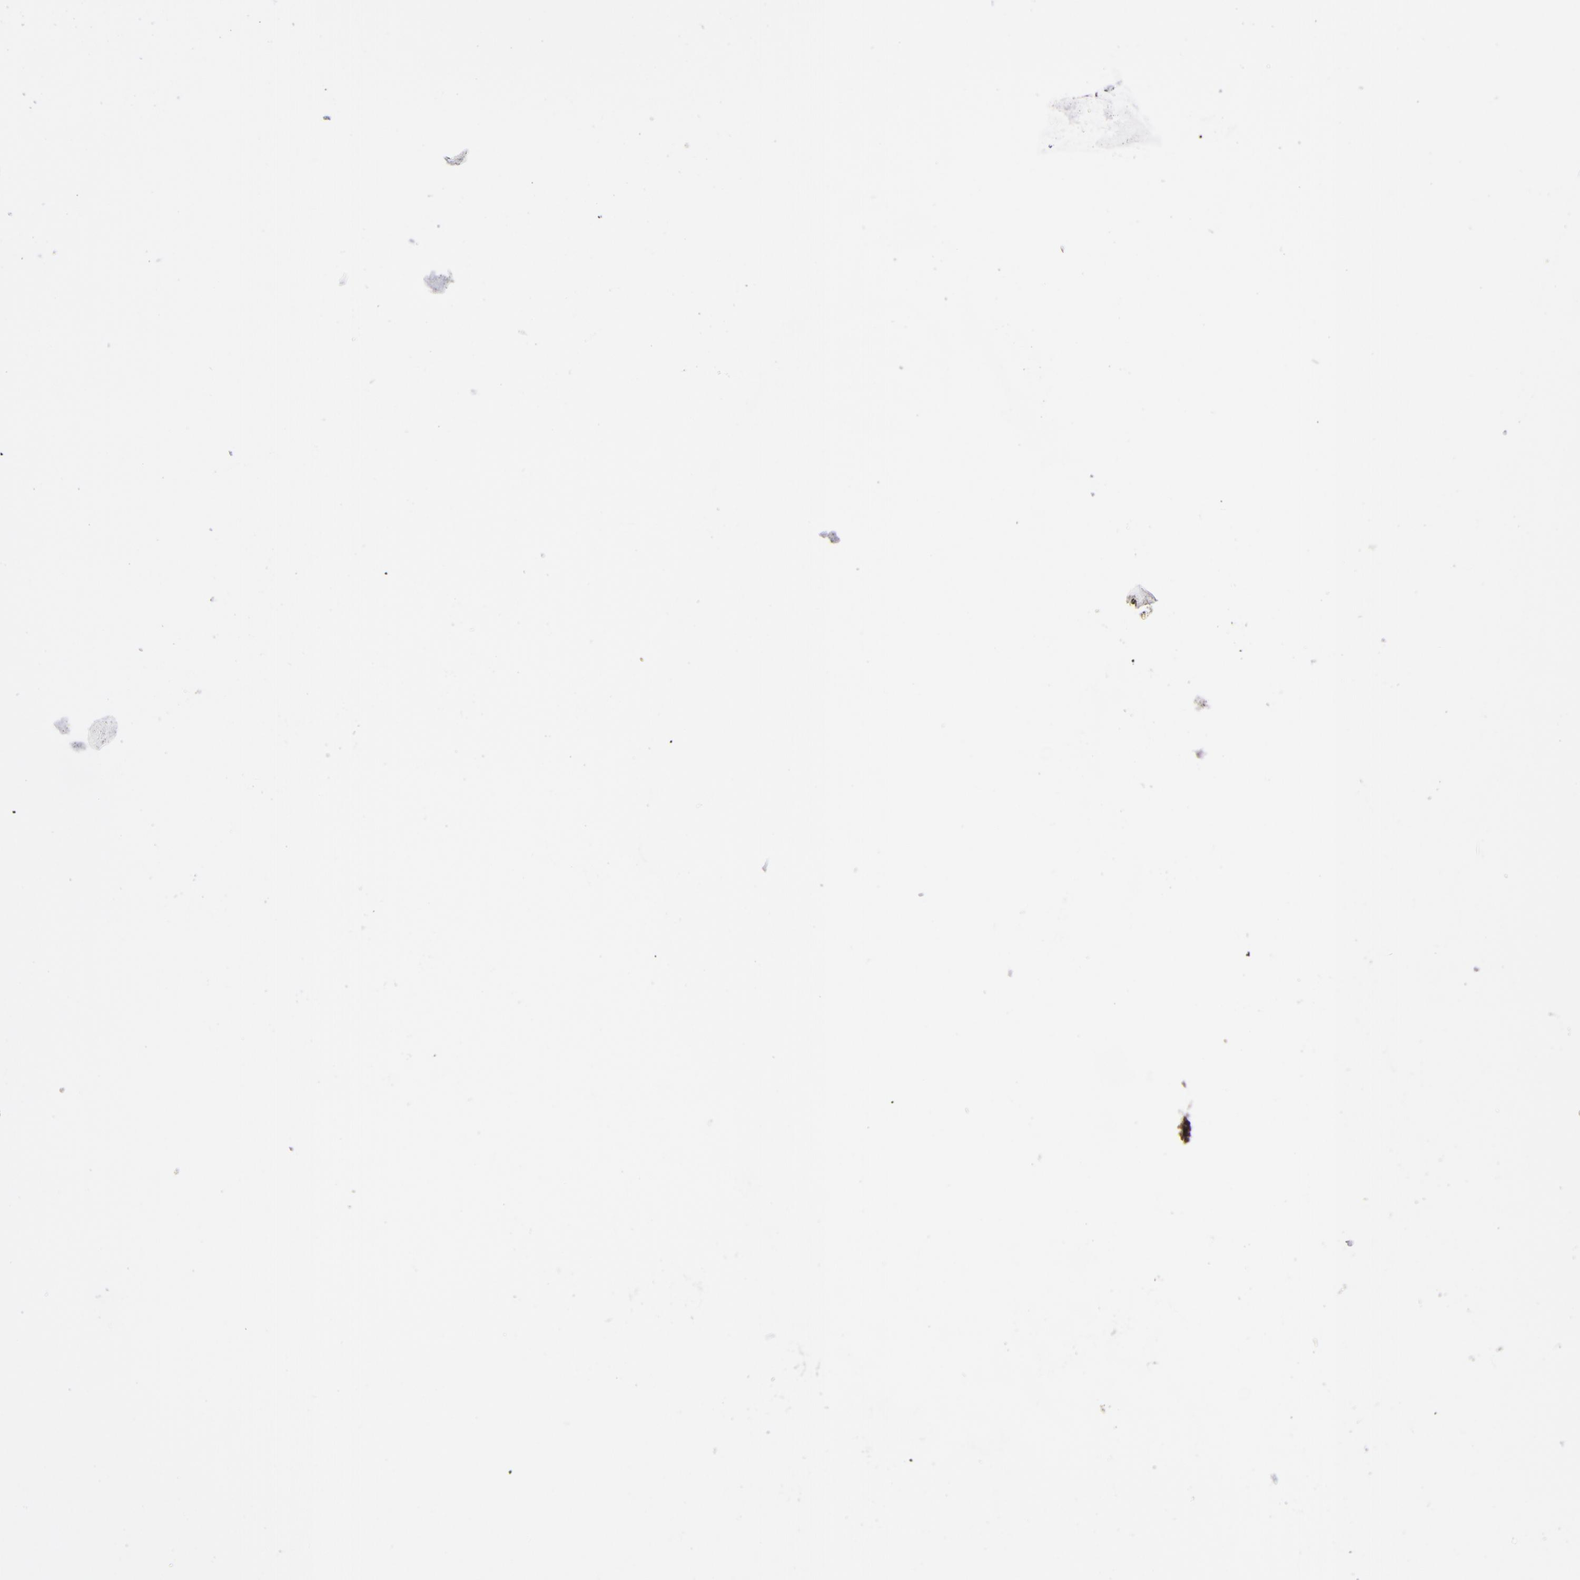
{"staining": {"intensity": "moderate", "quantity": ">75%", "location": "nuclear"}, "tissue": "lymphoma", "cell_type": "Tumor cells", "image_type": "cancer", "snomed": [{"axis": "morphology", "description": "Malignant lymphoma, non-Hodgkin's type, Low grade"}, {"axis": "topography", "description": "Lymph node"}], "caption": "Protein analysis of malignant lymphoma, non-Hodgkin's type (low-grade) tissue displays moderate nuclear expression in about >75% of tumor cells.", "gene": "ZNF148", "patient": {"sex": "male", "age": 74}}